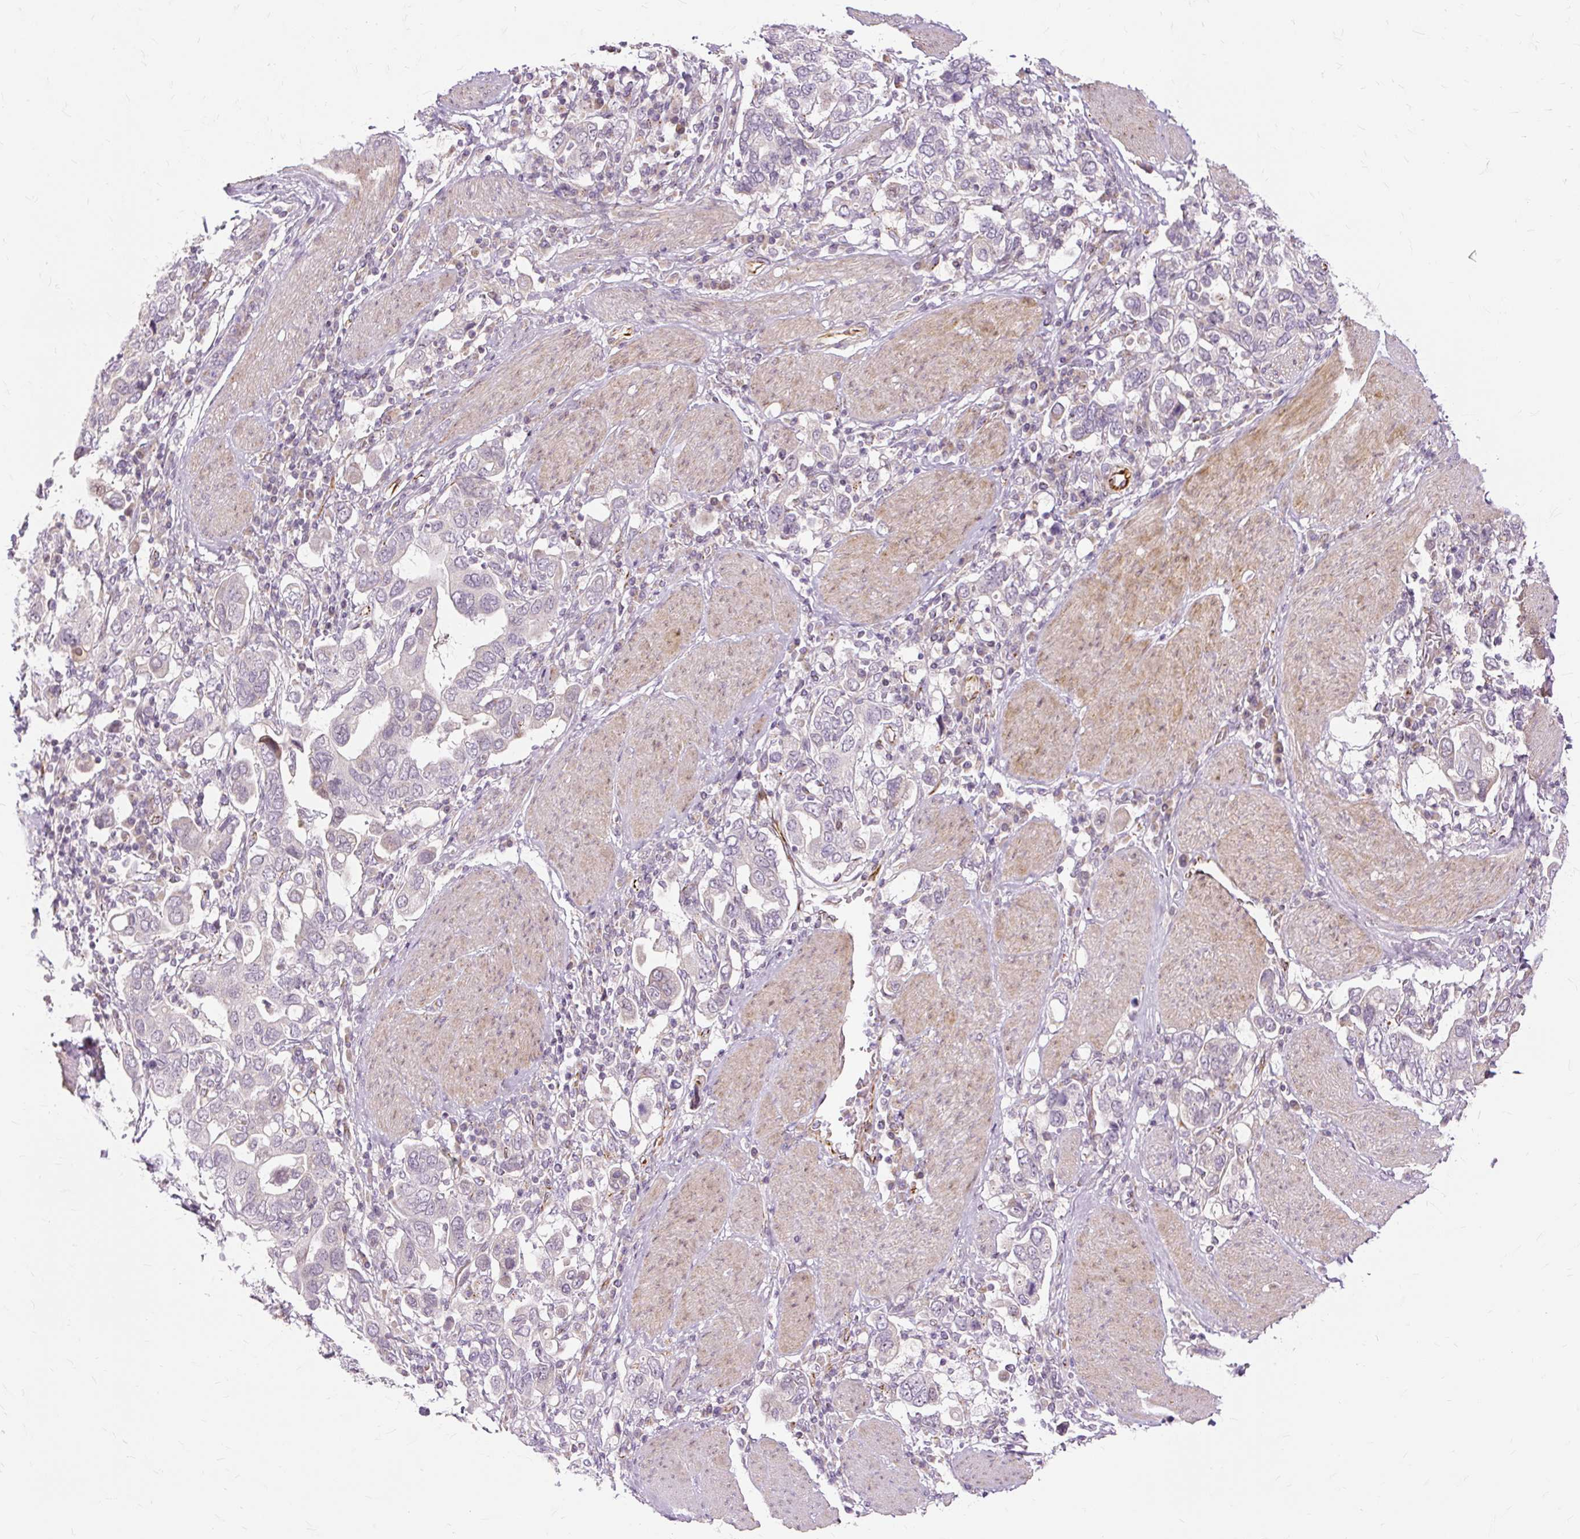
{"staining": {"intensity": "negative", "quantity": "none", "location": "none"}, "tissue": "stomach cancer", "cell_type": "Tumor cells", "image_type": "cancer", "snomed": [{"axis": "morphology", "description": "Adenocarcinoma, NOS"}, {"axis": "topography", "description": "Stomach, upper"}], "caption": "Micrograph shows no protein staining in tumor cells of stomach cancer tissue.", "gene": "MMACHC", "patient": {"sex": "male", "age": 62}}